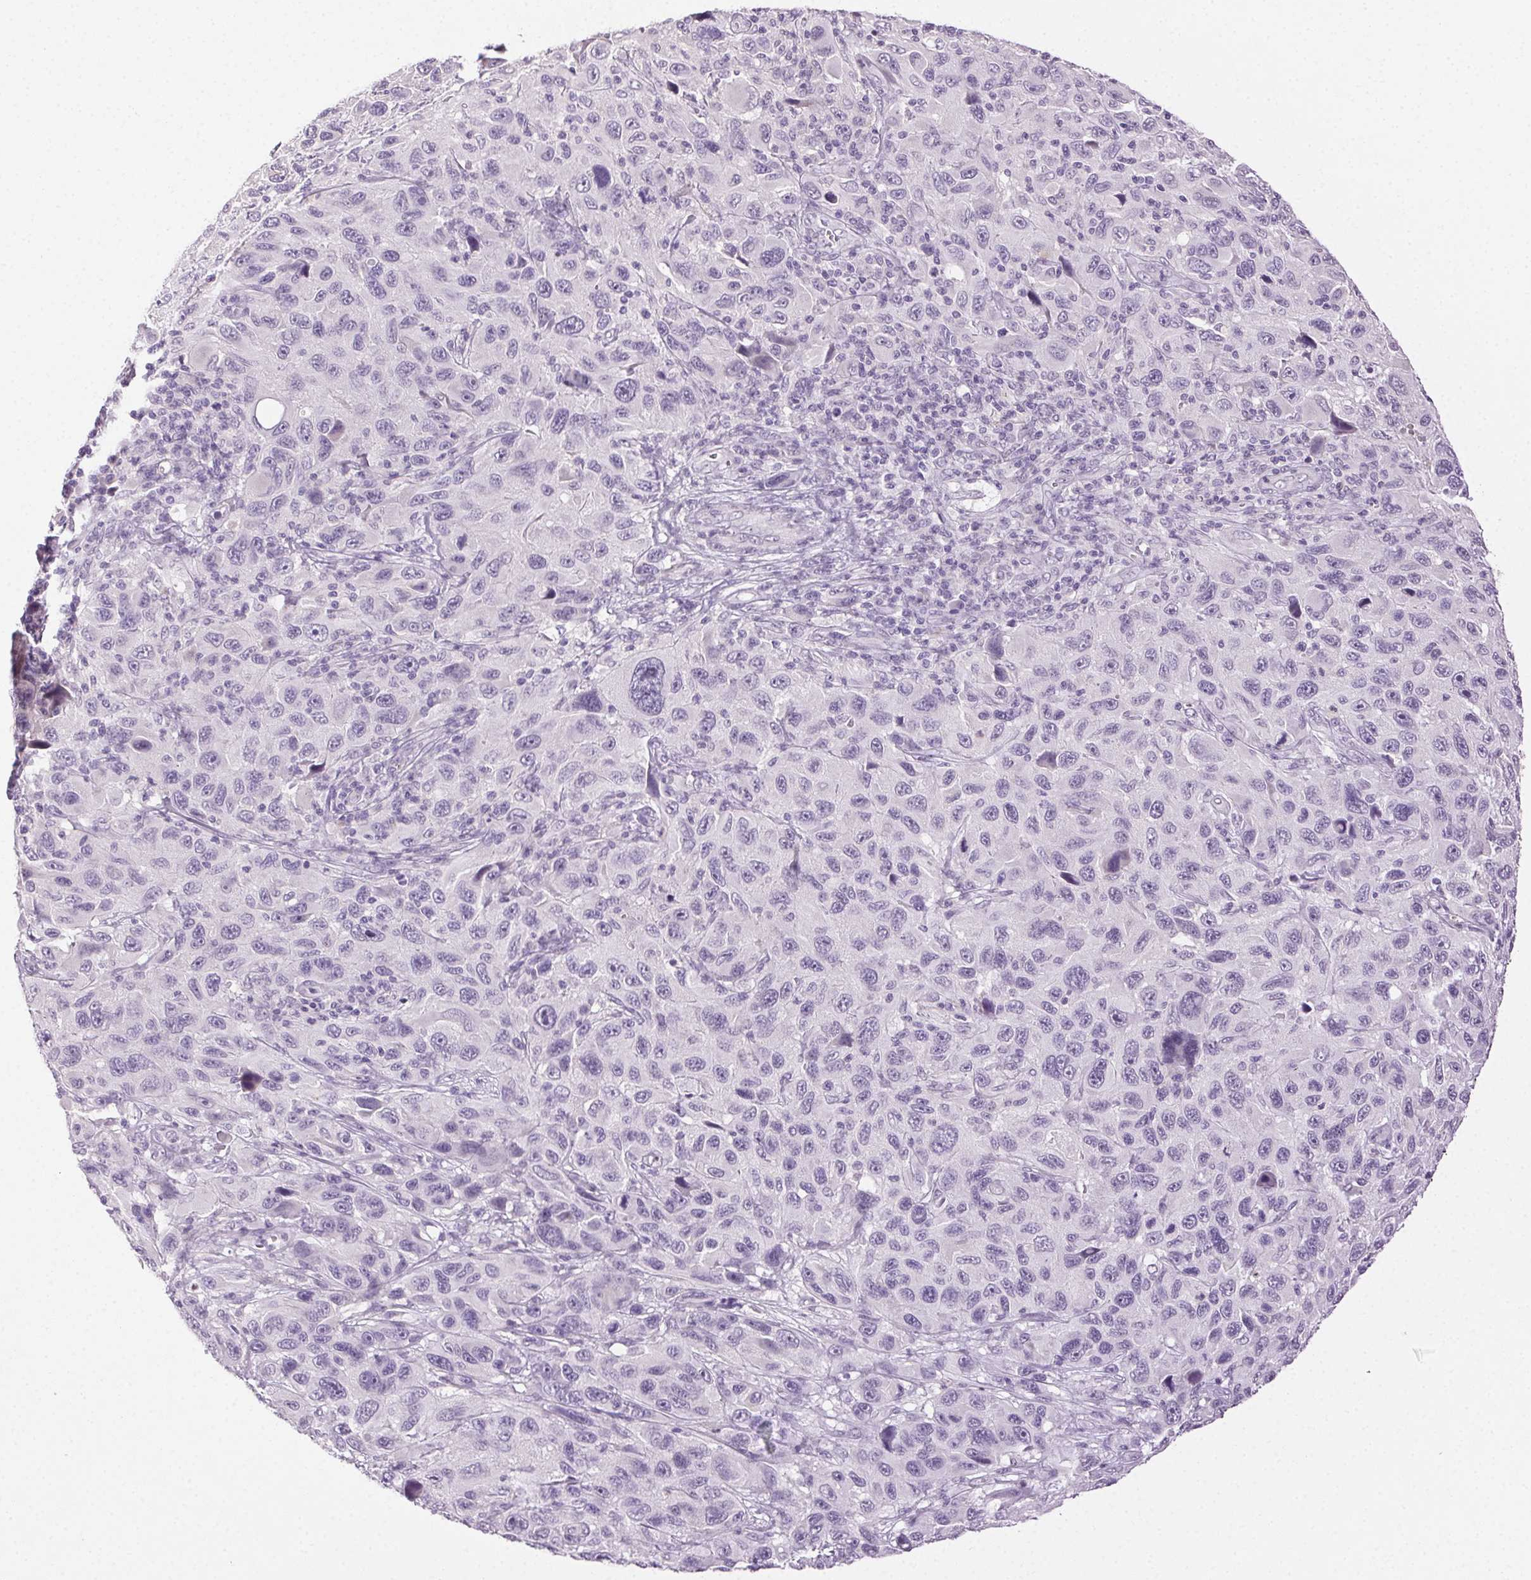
{"staining": {"intensity": "negative", "quantity": "none", "location": "none"}, "tissue": "melanoma", "cell_type": "Tumor cells", "image_type": "cancer", "snomed": [{"axis": "morphology", "description": "Malignant melanoma, NOS"}, {"axis": "topography", "description": "Skin"}], "caption": "Tumor cells are negative for protein expression in human malignant melanoma.", "gene": "CLDN10", "patient": {"sex": "male", "age": 53}}